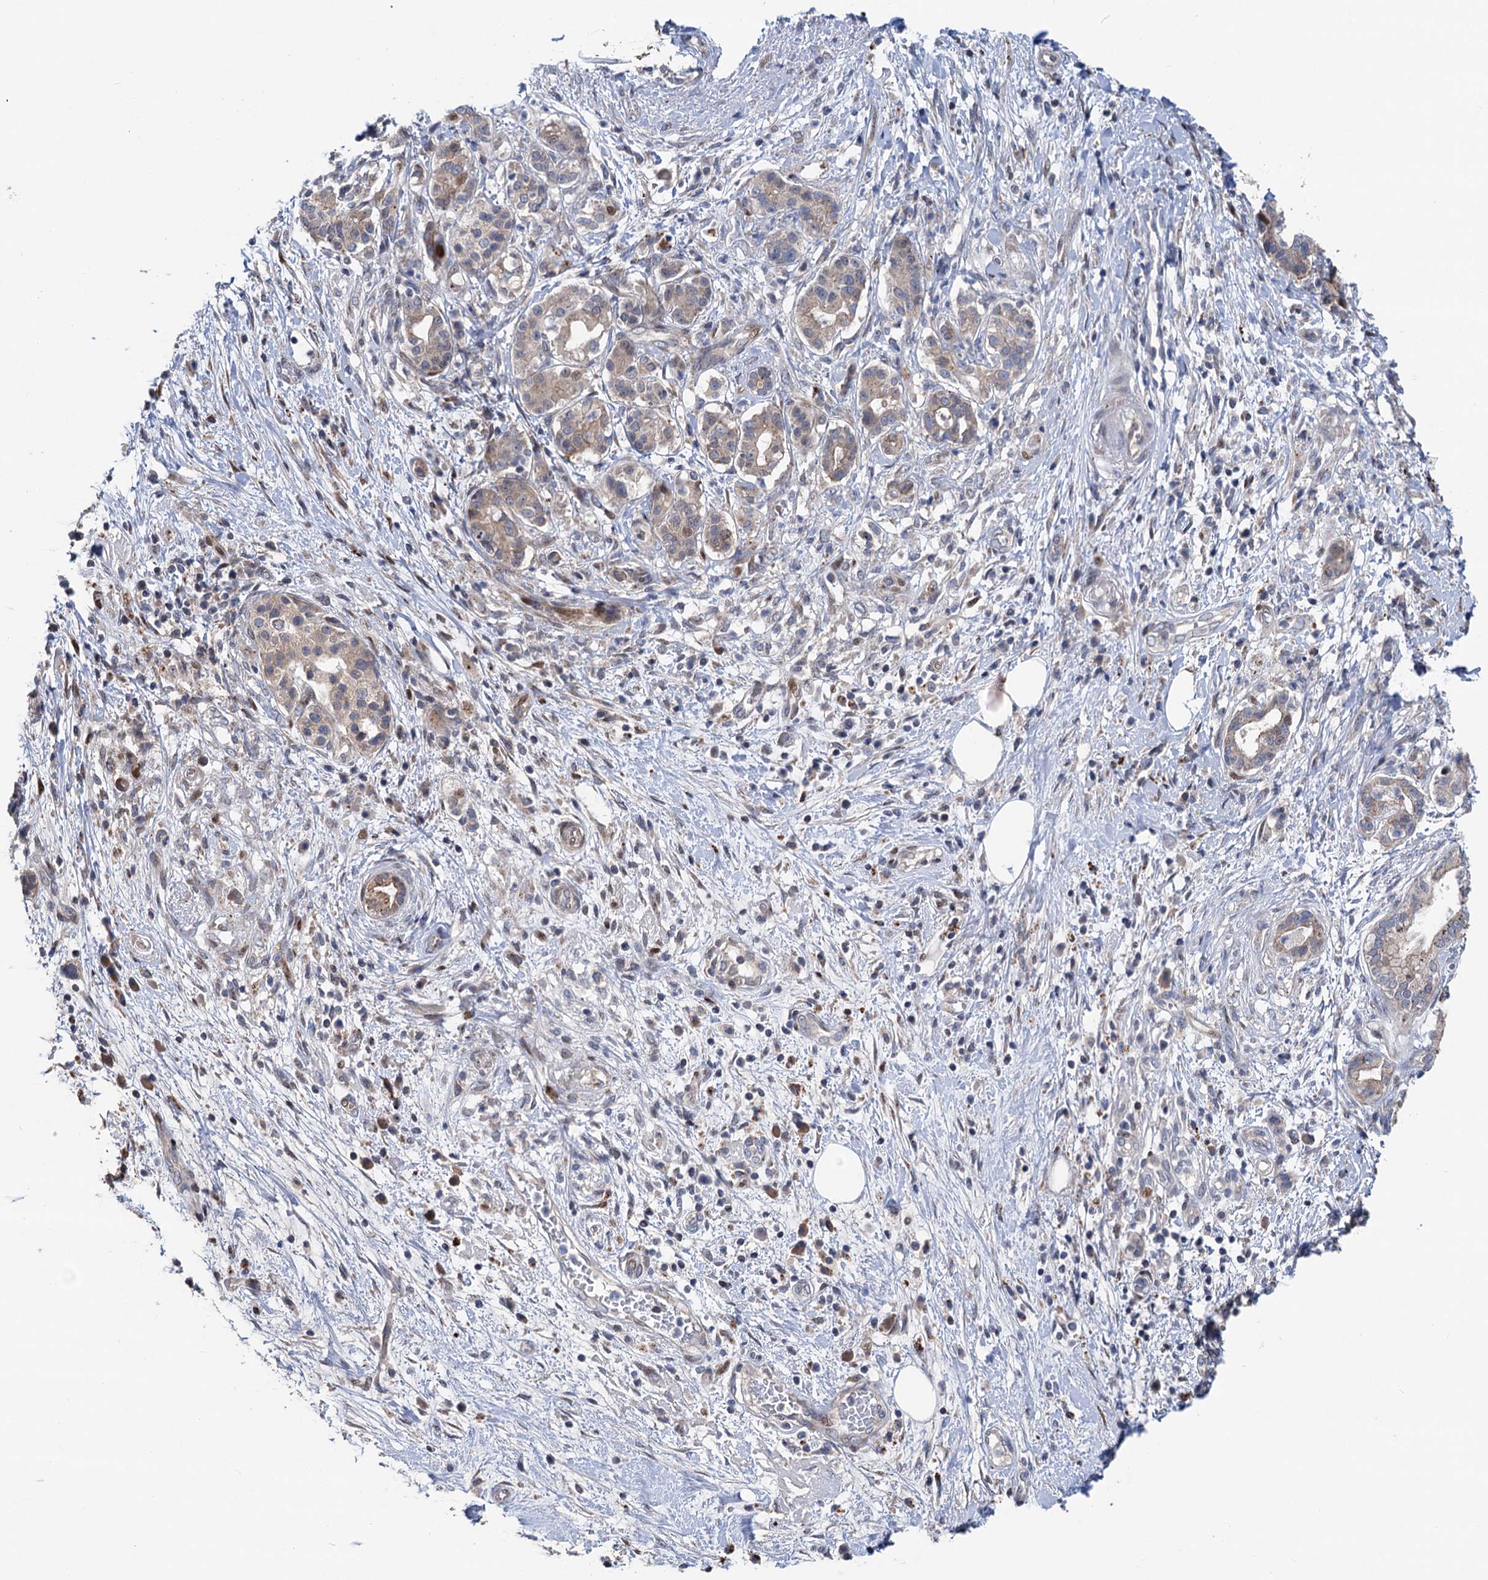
{"staining": {"intensity": "moderate", "quantity": "<25%", "location": "cytoplasmic/membranous"}, "tissue": "pancreatic cancer", "cell_type": "Tumor cells", "image_type": "cancer", "snomed": [{"axis": "morphology", "description": "Adenocarcinoma, NOS"}, {"axis": "topography", "description": "Pancreas"}], "caption": "There is low levels of moderate cytoplasmic/membranous positivity in tumor cells of pancreatic adenocarcinoma, as demonstrated by immunohistochemical staining (brown color).", "gene": "UBR1", "patient": {"sex": "female", "age": 73}}